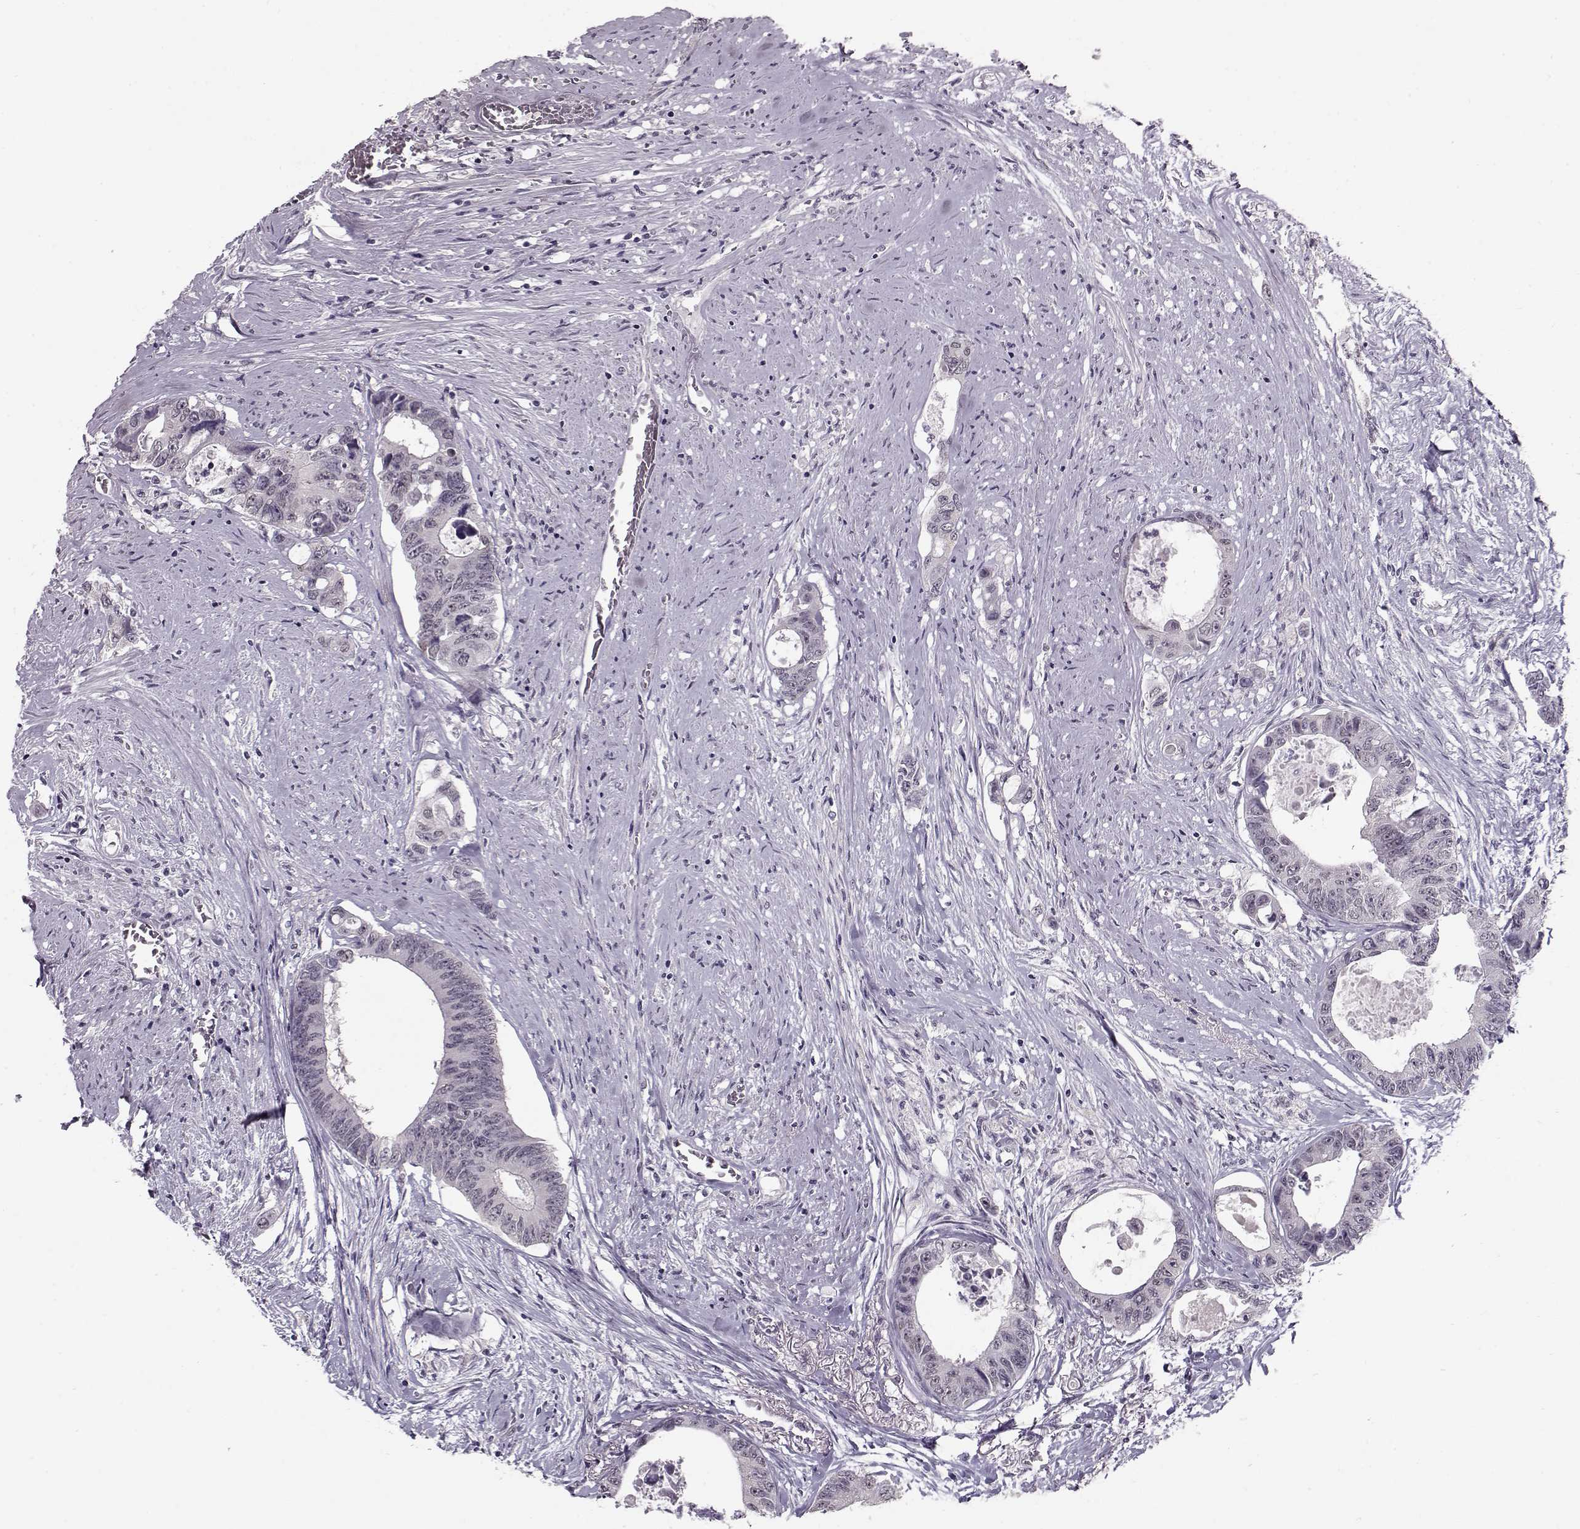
{"staining": {"intensity": "negative", "quantity": "none", "location": "none"}, "tissue": "colorectal cancer", "cell_type": "Tumor cells", "image_type": "cancer", "snomed": [{"axis": "morphology", "description": "Adenocarcinoma, NOS"}, {"axis": "topography", "description": "Rectum"}], "caption": "Human colorectal cancer (adenocarcinoma) stained for a protein using immunohistochemistry displays no expression in tumor cells.", "gene": "PCP4", "patient": {"sex": "male", "age": 59}}